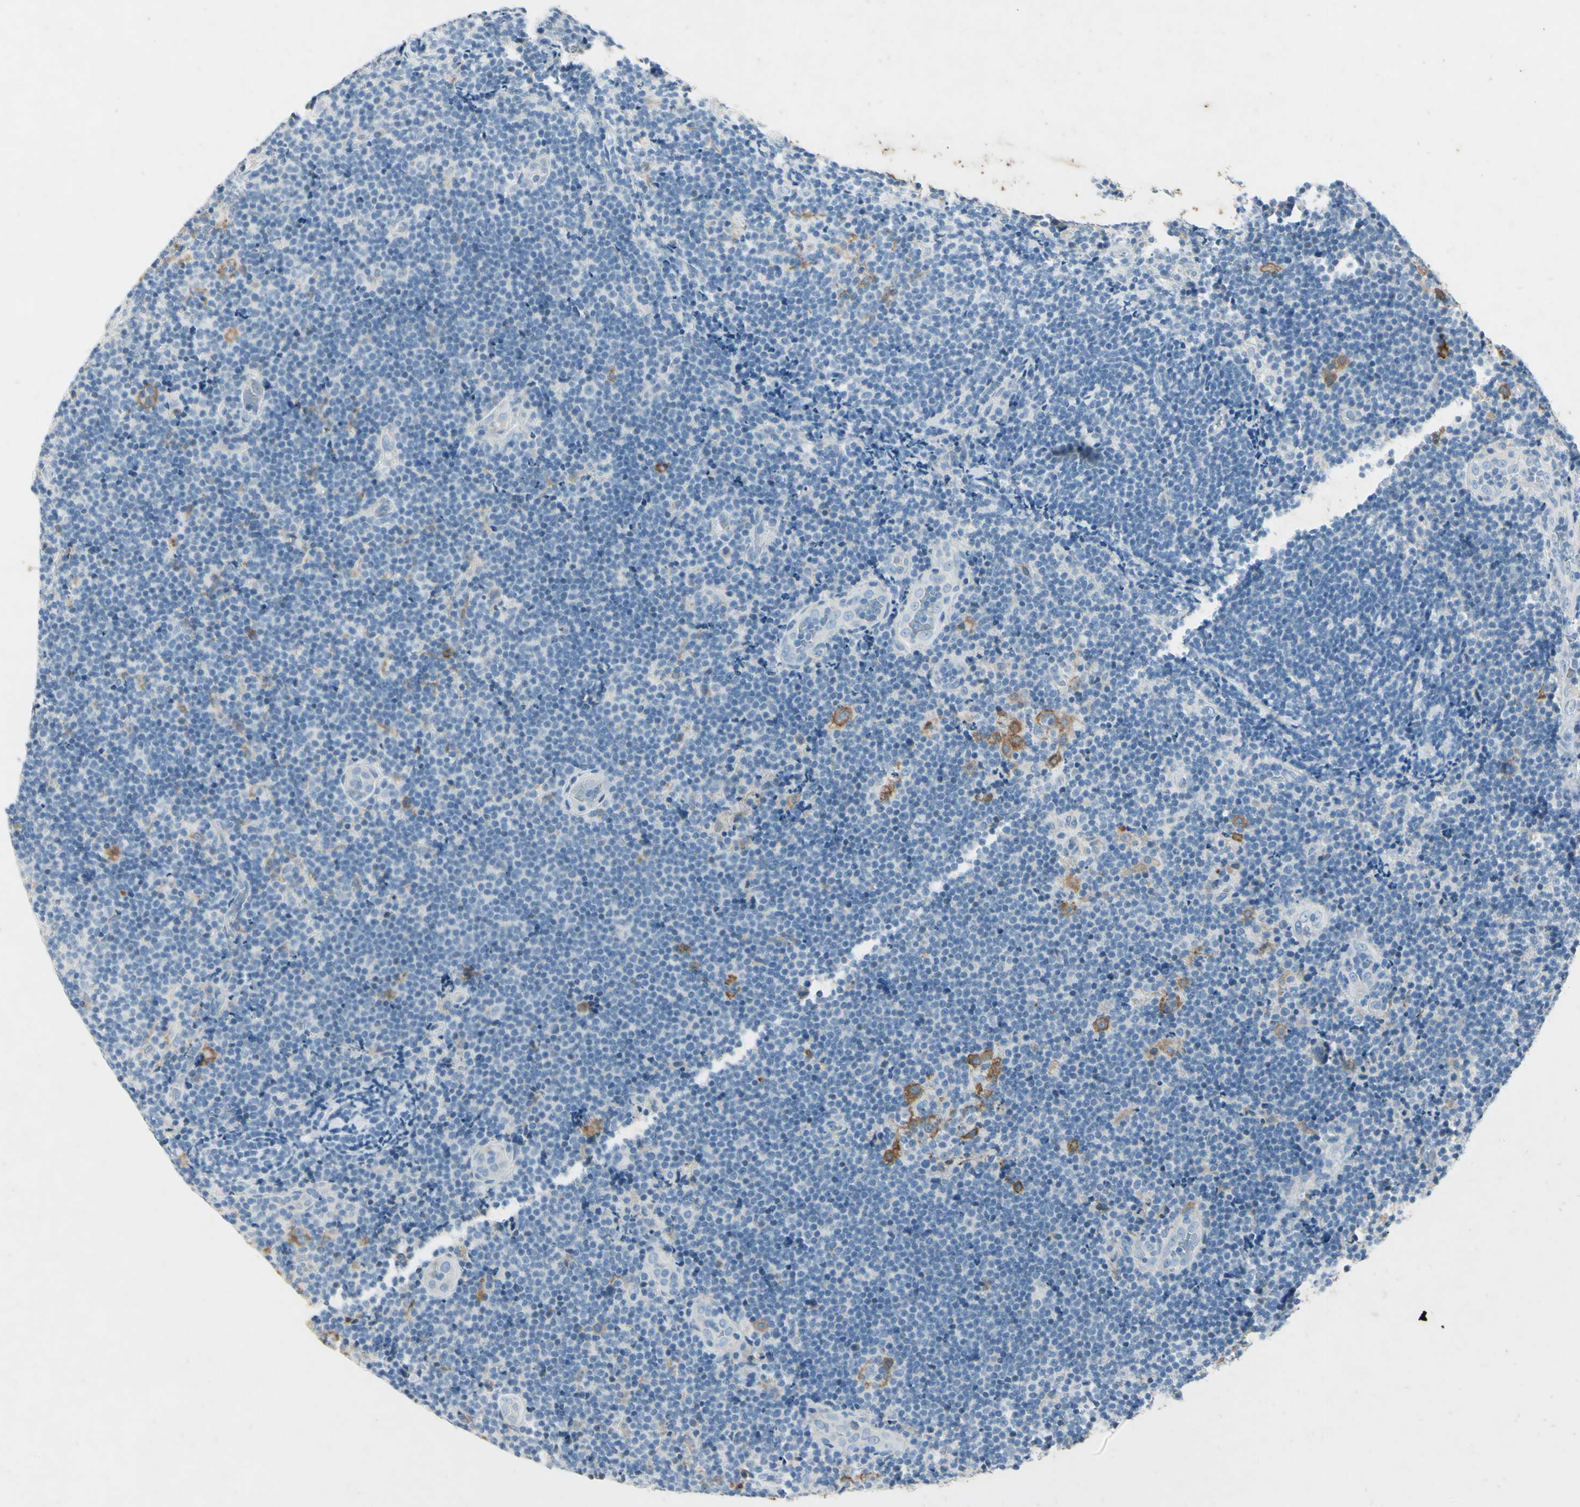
{"staining": {"intensity": "moderate", "quantity": "<25%", "location": "cytoplasmic/membranous"}, "tissue": "lymphoma", "cell_type": "Tumor cells", "image_type": "cancer", "snomed": [{"axis": "morphology", "description": "Malignant lymphoma, non-Hodgkin's type, Low grade"}, {"axis": "topography", "description": "Lymph node"}], "caption": "A brown stain highlights moderate cytoplasmic/membranous staining of a protein in lymphoma tumor cells.", "gene": "SNAP91", "patient": {"sex": "male", "age": 83}}